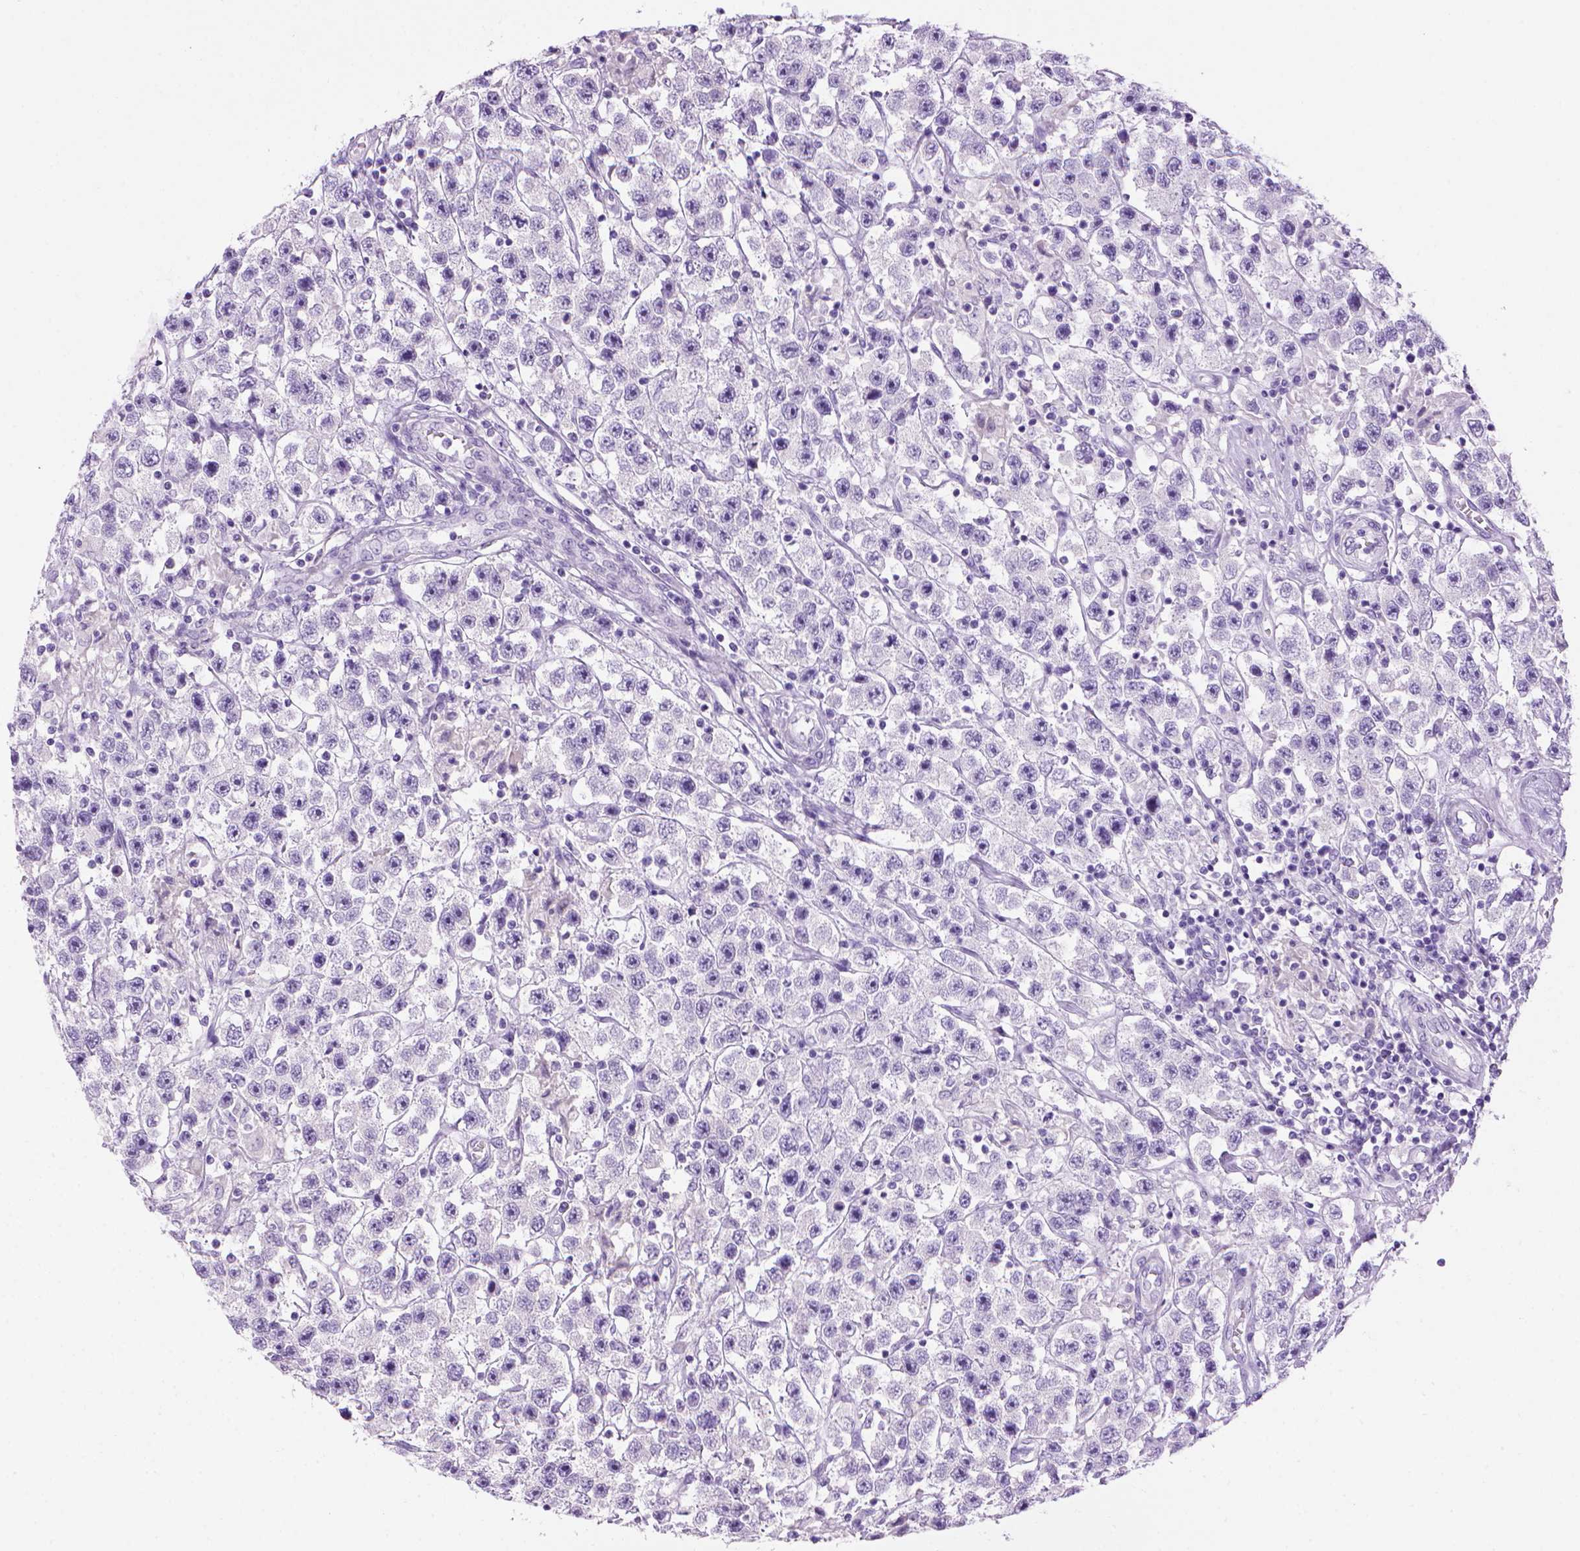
{"staining": {"intensity": "negative", "quantity": "none", "location": "none"}, "tissue": "testis cancer", "cell_type": "Tumor cells", "image_type": "cancer", "snomed": [{"axis": "morphology", "description": "Seminoma, NOS"}, {"axis": "topography", "description": "Testis"}], "caption": "This micrograph is of testis seminoma stained with immunohistochemistry (IHC) to label a protein in brown with the nuclei are counter-stained blue. There is no positivity in tumor cells.", "gene": "SGCG", "patient": {"sex": "male", "age": 45}}